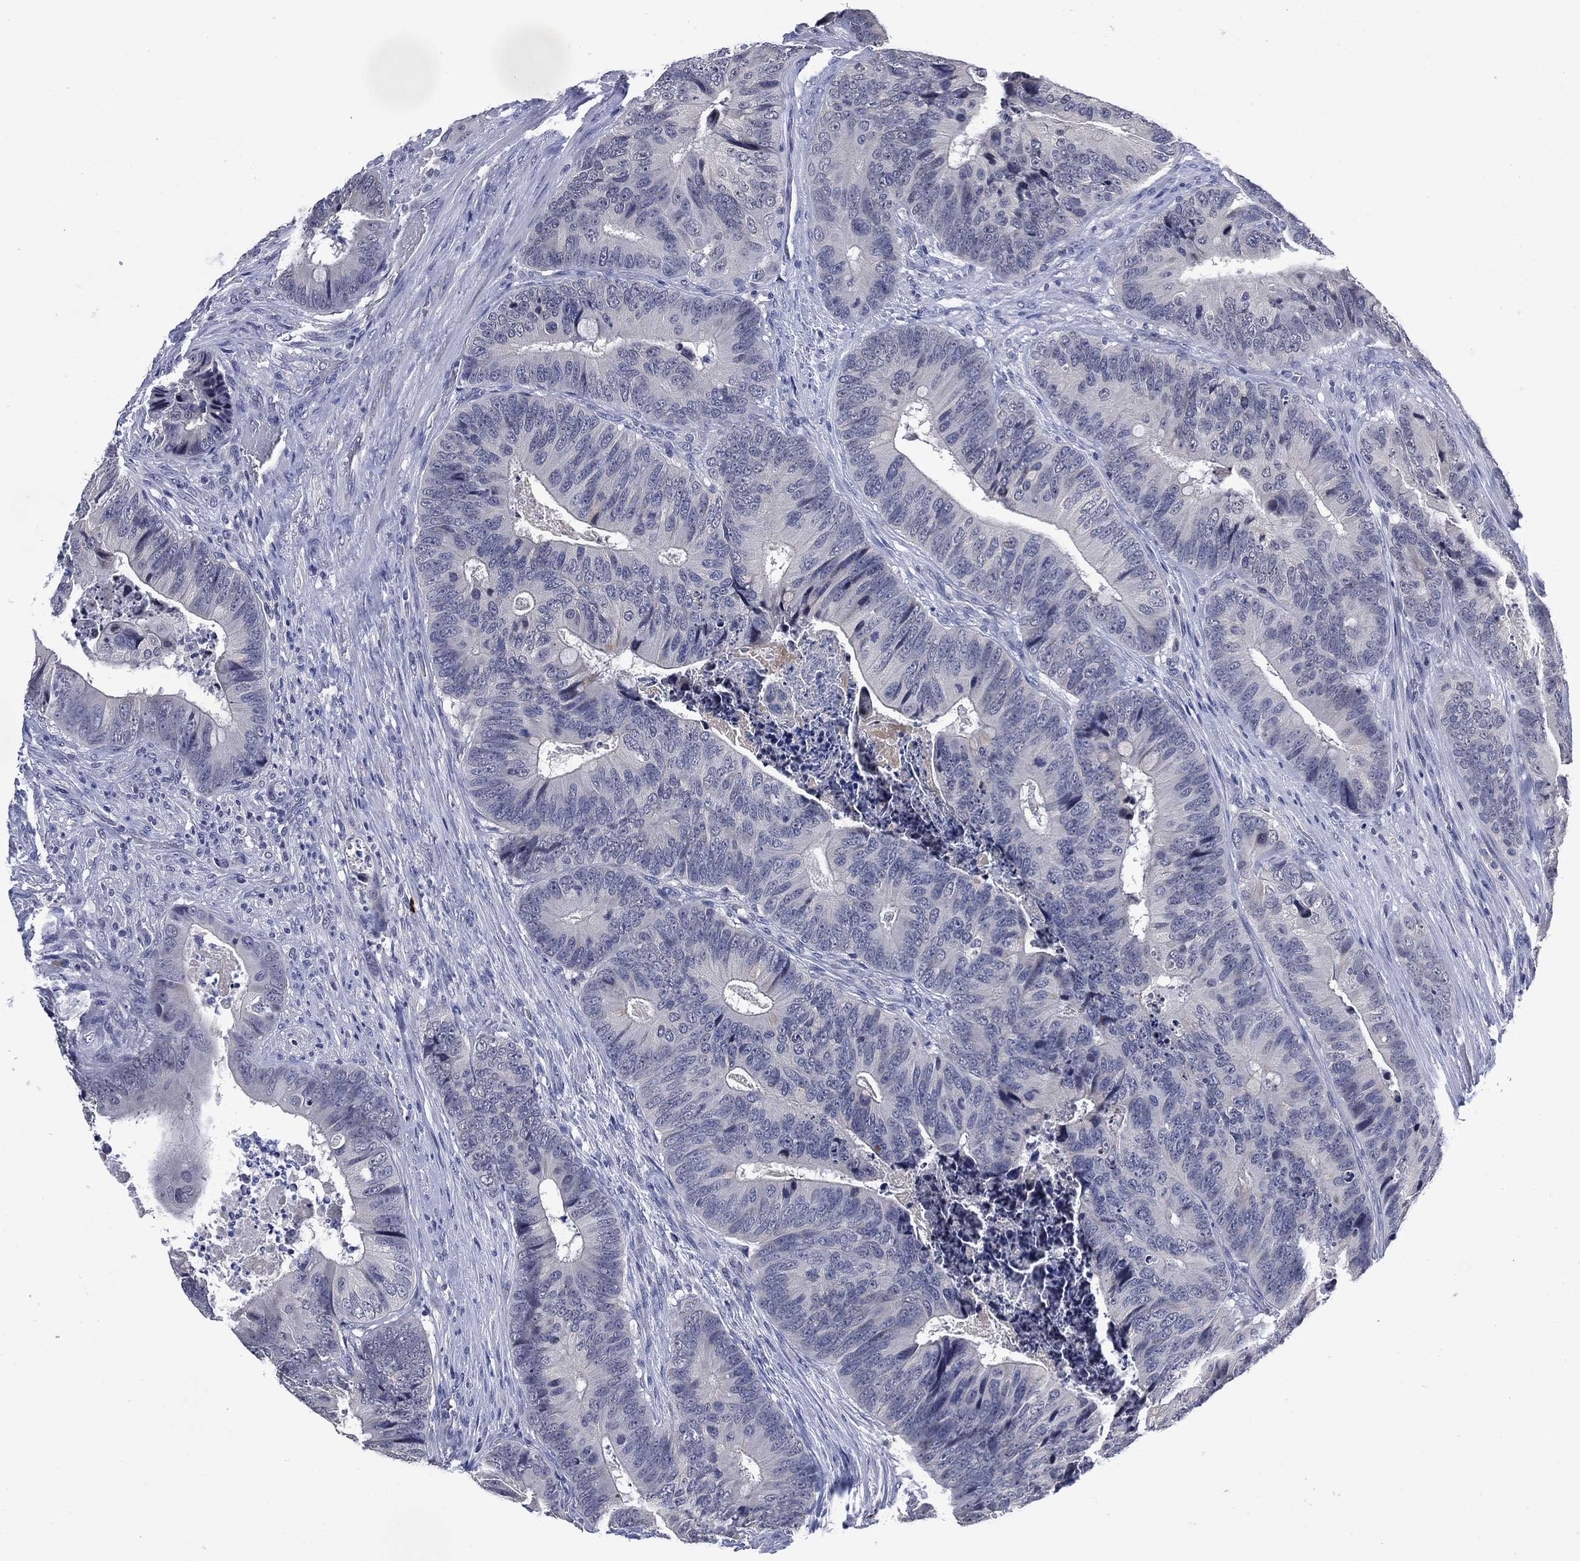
{"staining": {"intensity": "negative", "quantity": "none", "location": "none"}, "tissue": "colorectal cancer", "cell_type": "Tumor cells", "image_type": "cancer", "snomed": [{"axis": "morphology", "description": "Adenocarcinoma, NOS"}, {"axis": "topography", "description": "Colon"}], "caption": "Tumor cells show no significant protein staining in adenocarcinoma (colorectal).", "gene": "USP26", "patient": {"sex": "male", "age": 84}}